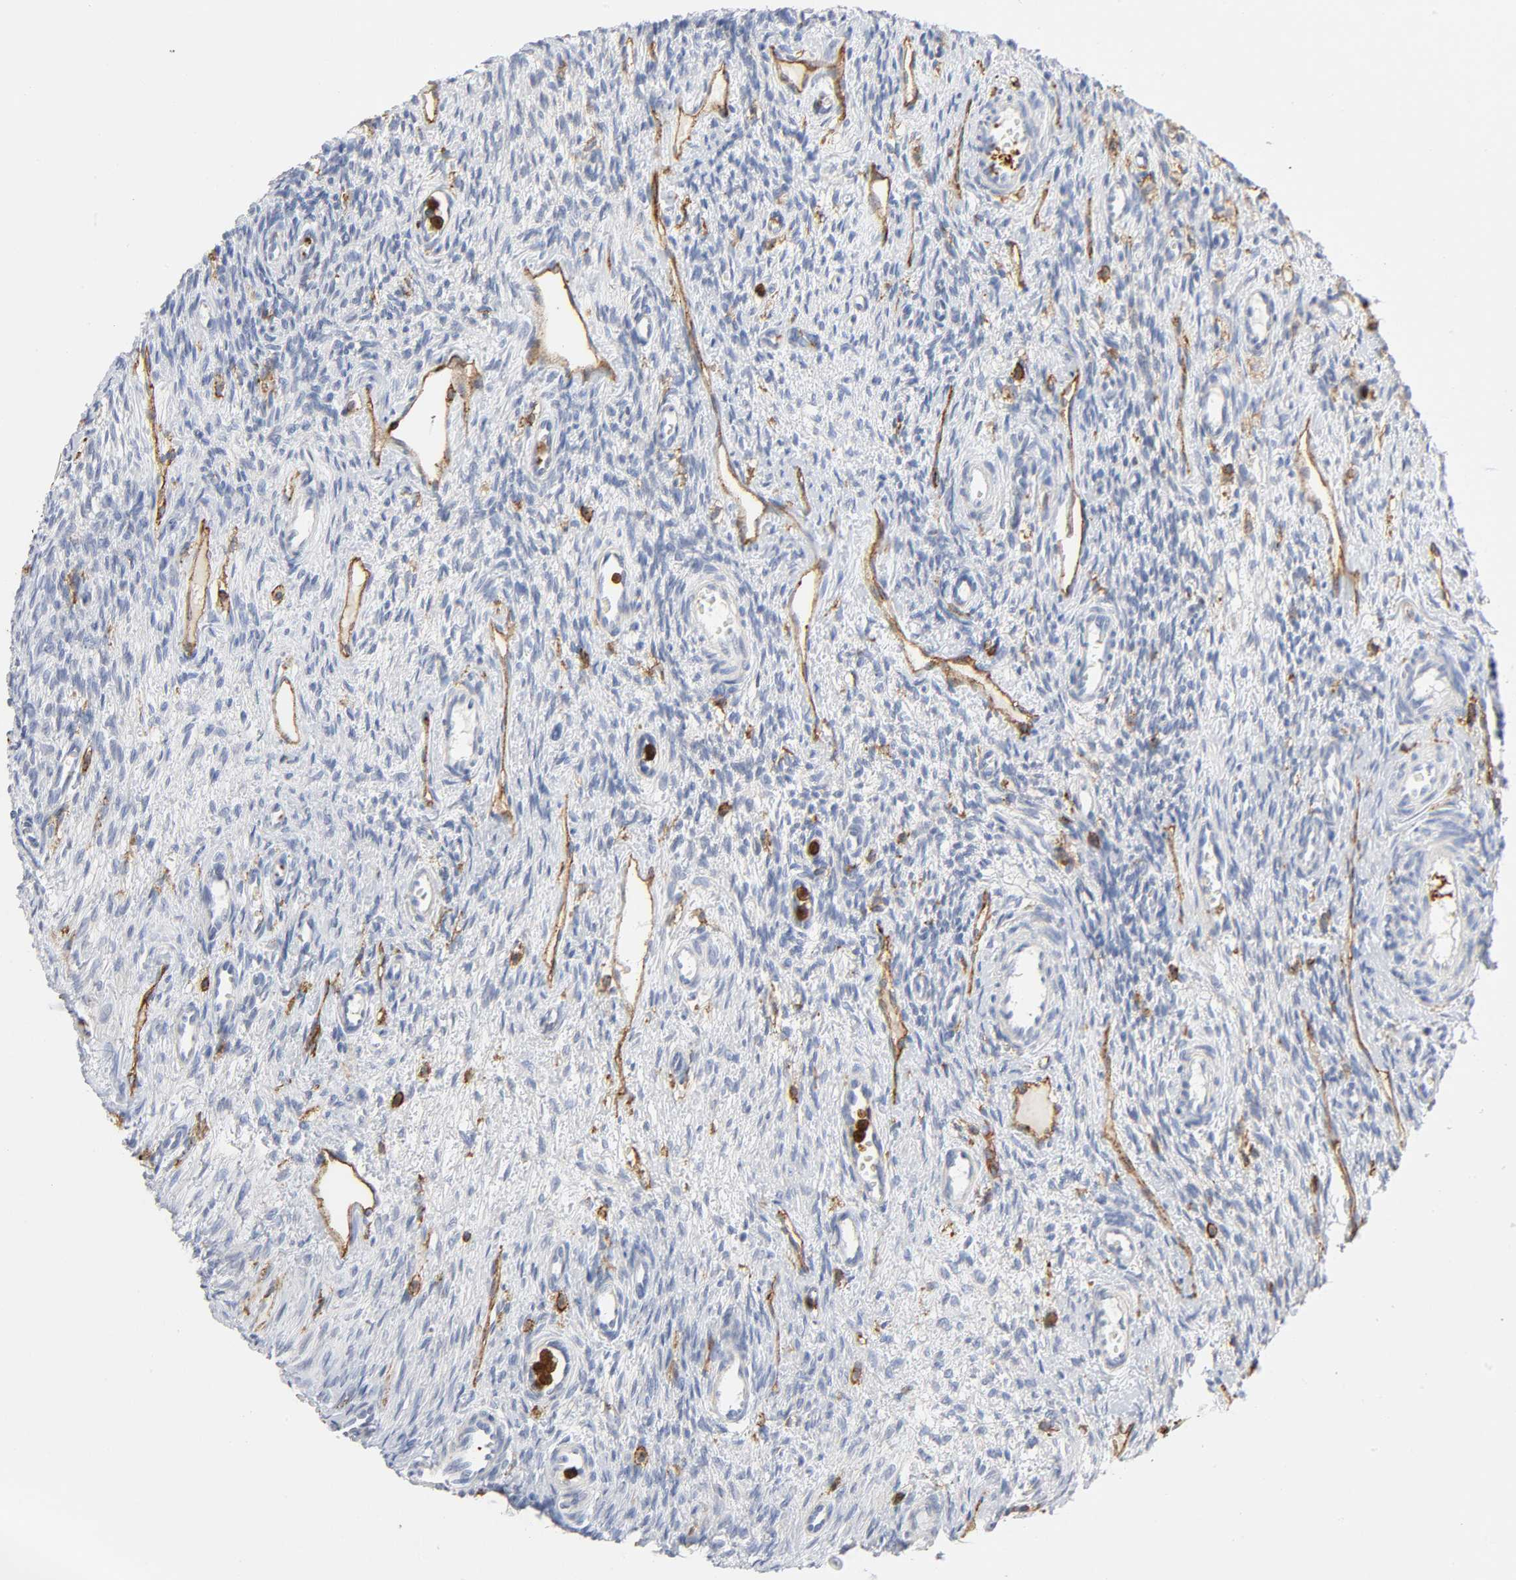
{"staining": {"intensity": "negative", "quantity": "none", "location": "none"}, "tissue": "ovary", "cell_type": "Ovarian stroma cells", "image_type": "normal", "snomed": [{"axis": "morphology", "description": "Normal tissue, NOS"}, {"axis": "topography", "description": "Ovary"}], "caption": "The histopathology image shows no significant staining in ovarian stroma cells of ovary. (DAB (3,3'-diaminobenzidine) immunohistochemistry (IHC) visualized using brightfield microscopy, high magnification).", "gene": "LYN", "patient": {"sex": "female", "age": 33}}